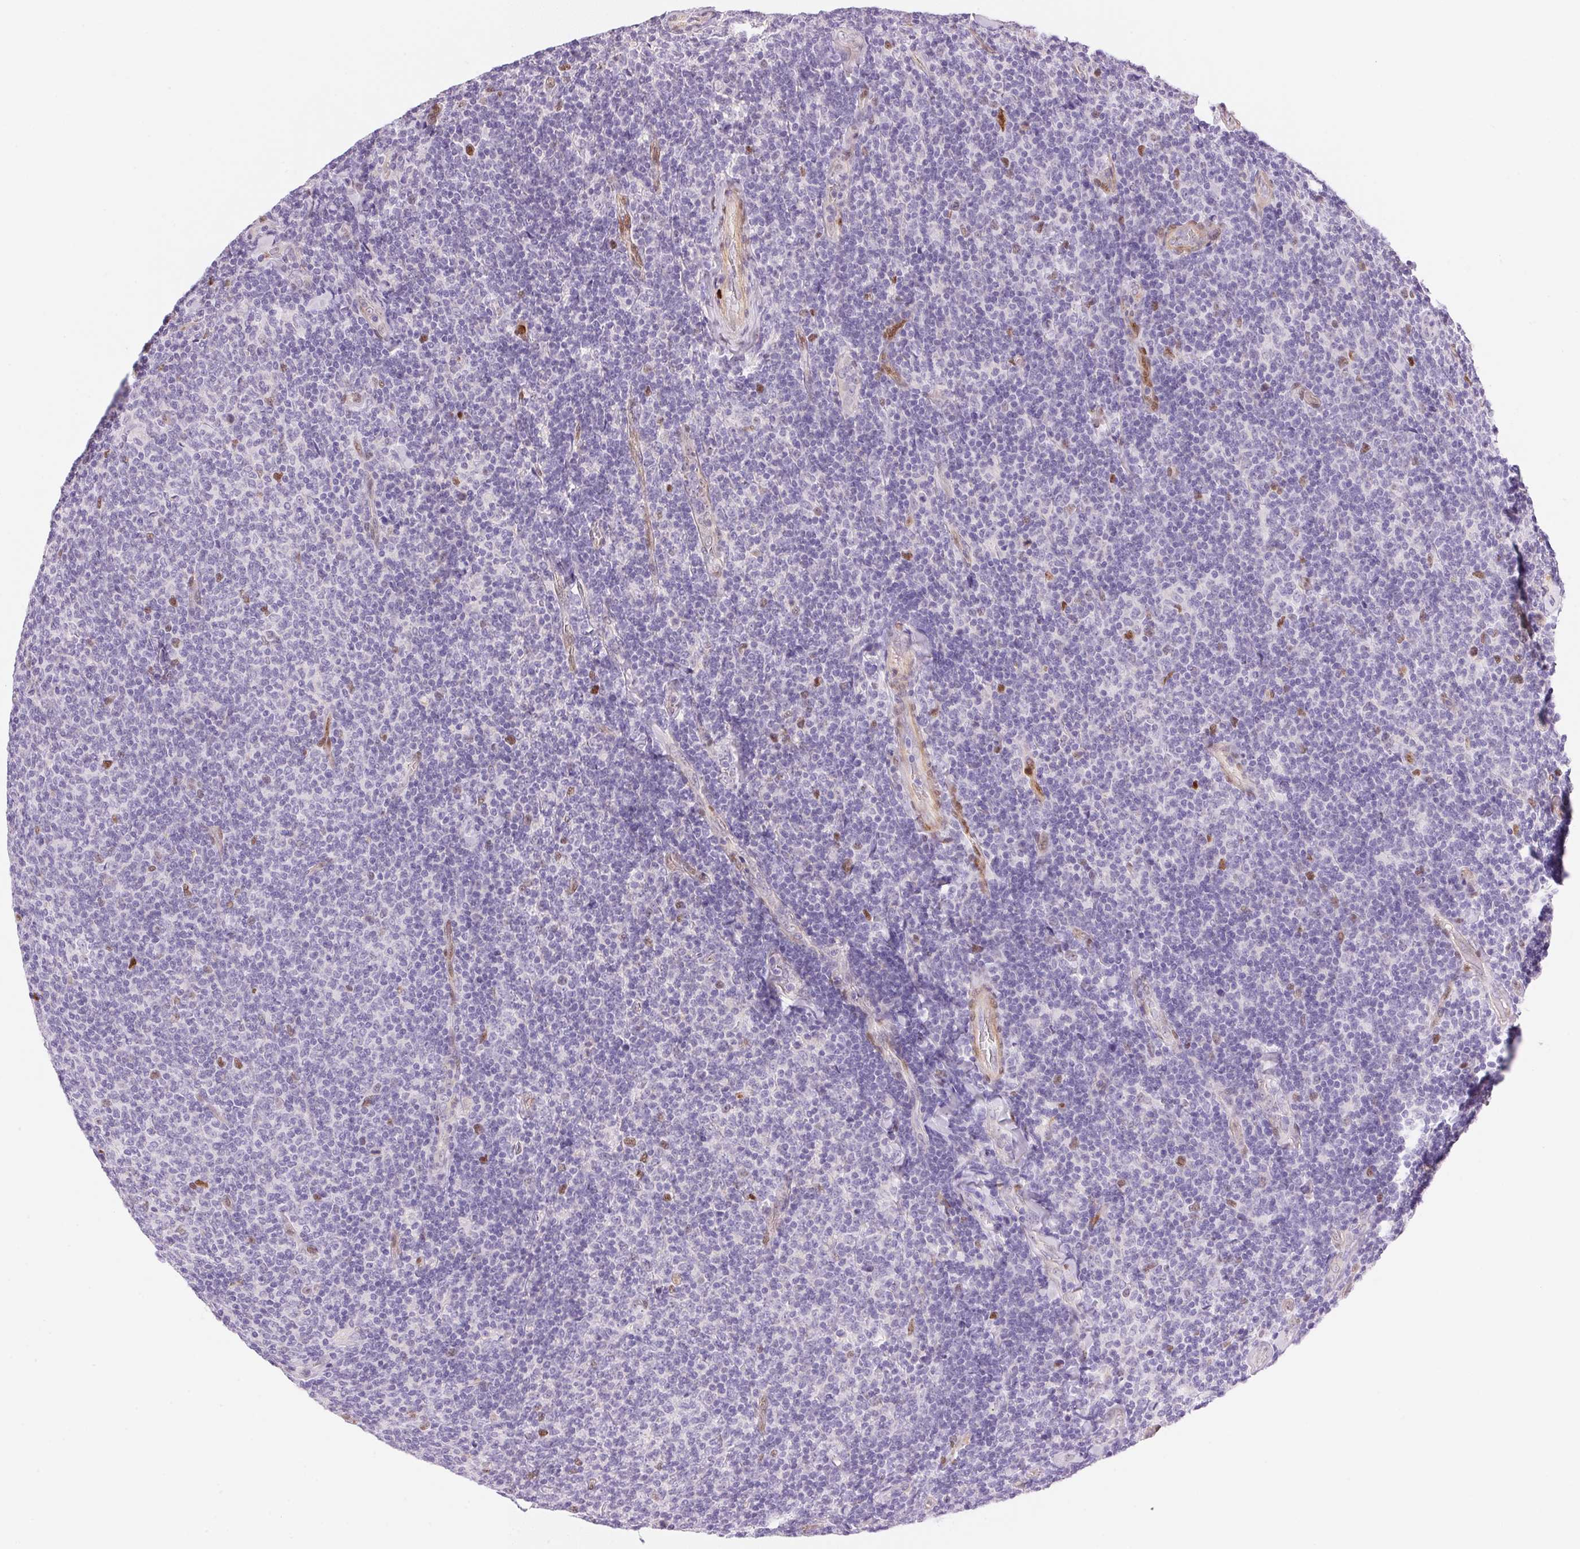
{"staining": {"intensity": "negative", "quantity": "none", "location": "none"}, "tissue": "lymphoma", "cell_type": "Tumor cells", "image_type": "cancer", "snomed": [{"axis": "morphology", "description": "Malignant lymphoma, non-Hodgkin's type, Low grade"}, {"axis": "topography", "description": "Lymph node"}], "caption": "High power microscopy micrograph of an IHC histopathology image of low-grade malignant lymphoma, non-Hodgkin's type, revealing no significant staining in tumor cells.", "gene": "SMTN", "patient": {"sex": "male", "age": 52}}